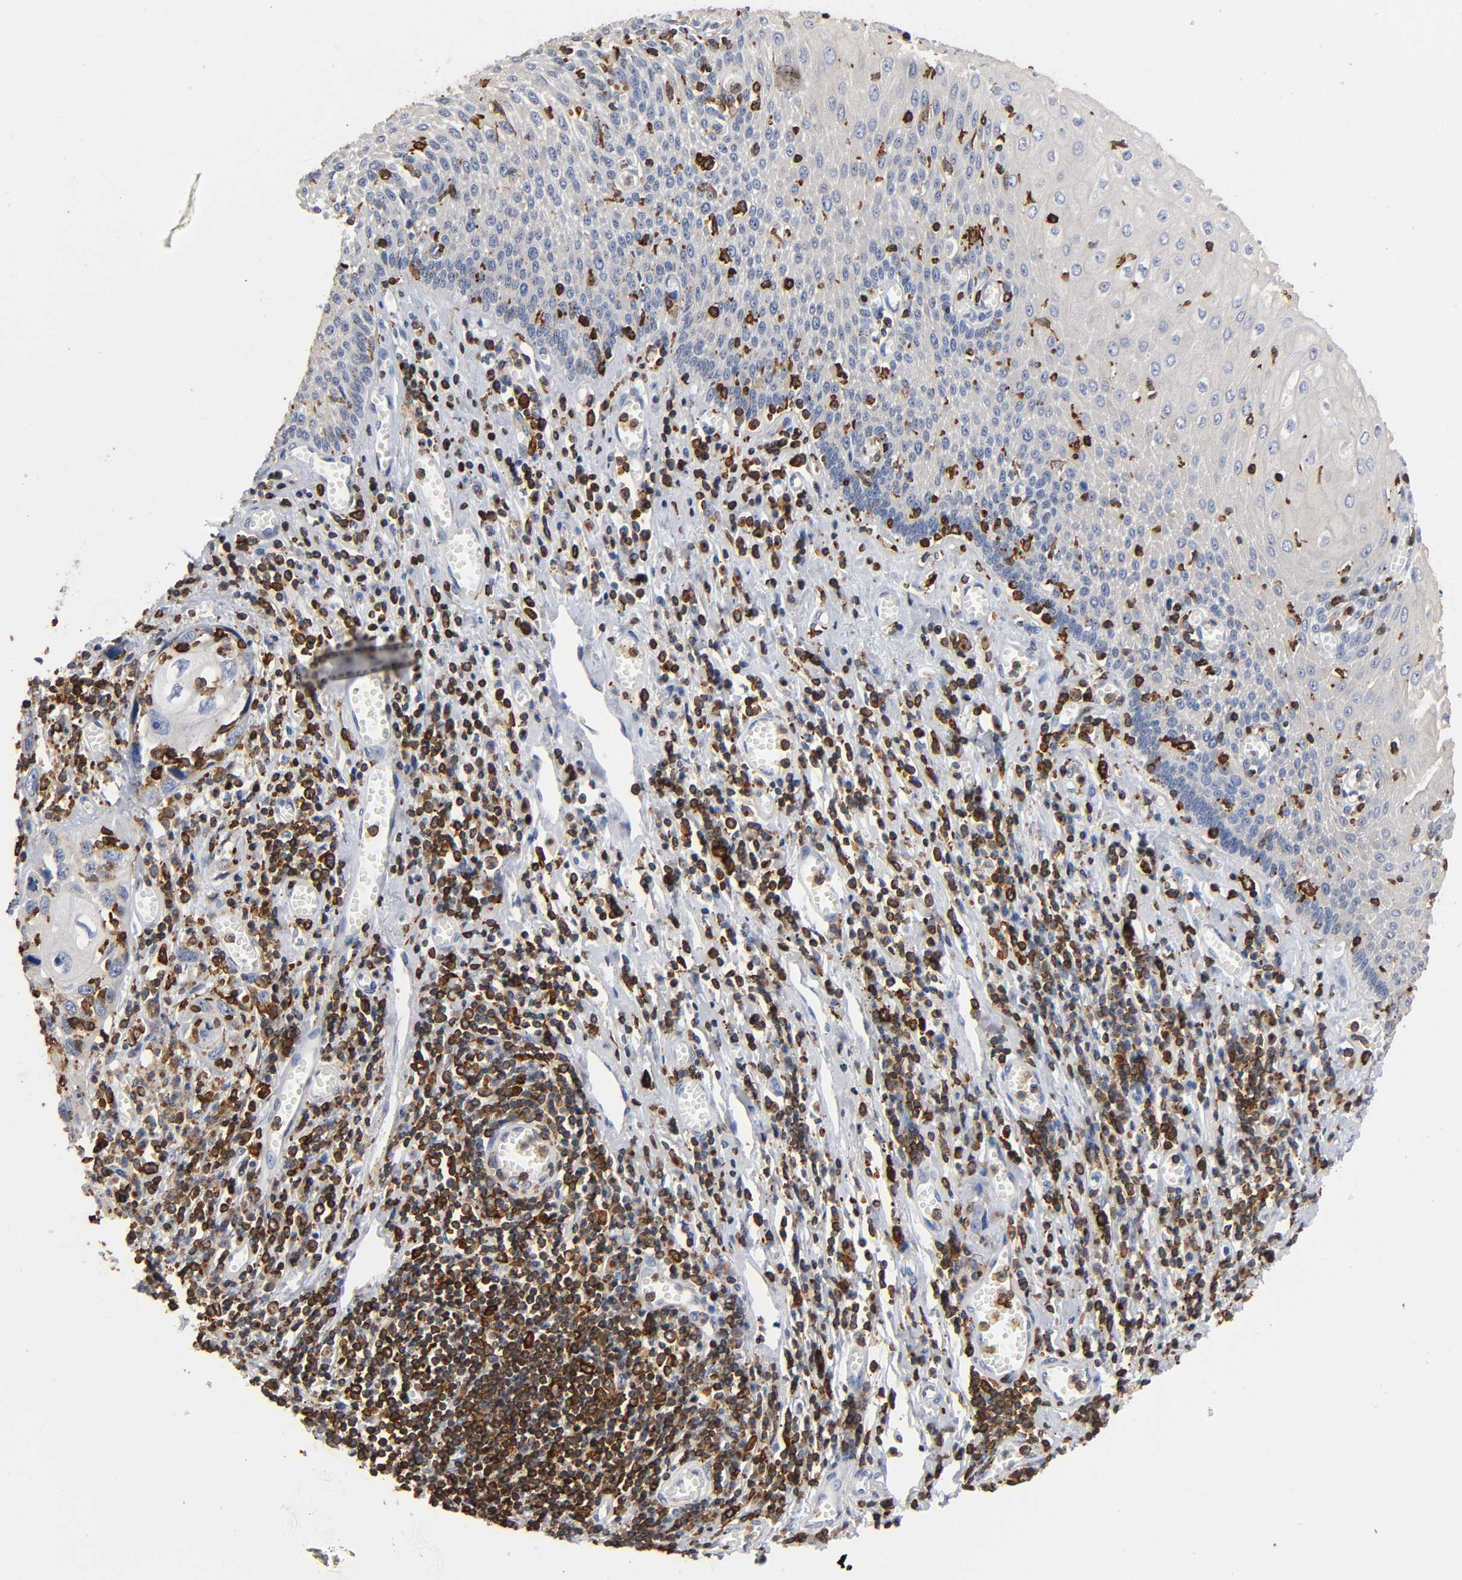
{"staining": {"intensity": "negative", "quantity": "none", "location": "none"}, "tissue": "esophagus", "cell_type": "Squamous epithelial cells", "image_type": "normal", "snomed": [{"axis": "morphology", "description": "Normal tissue, NOS"}, {"axis": "morphology", "description": "Squamous cell carcinoma, NOS"}, {"axis": "topography", "description": "Esophagus"}], "caption": "Immunohistochemical staining of normal human esophagus demonstrates no significant positivity in squamous epithelial cells.", "gene": "CAPN10", "patient": {"sex": "male", "age": 65}}